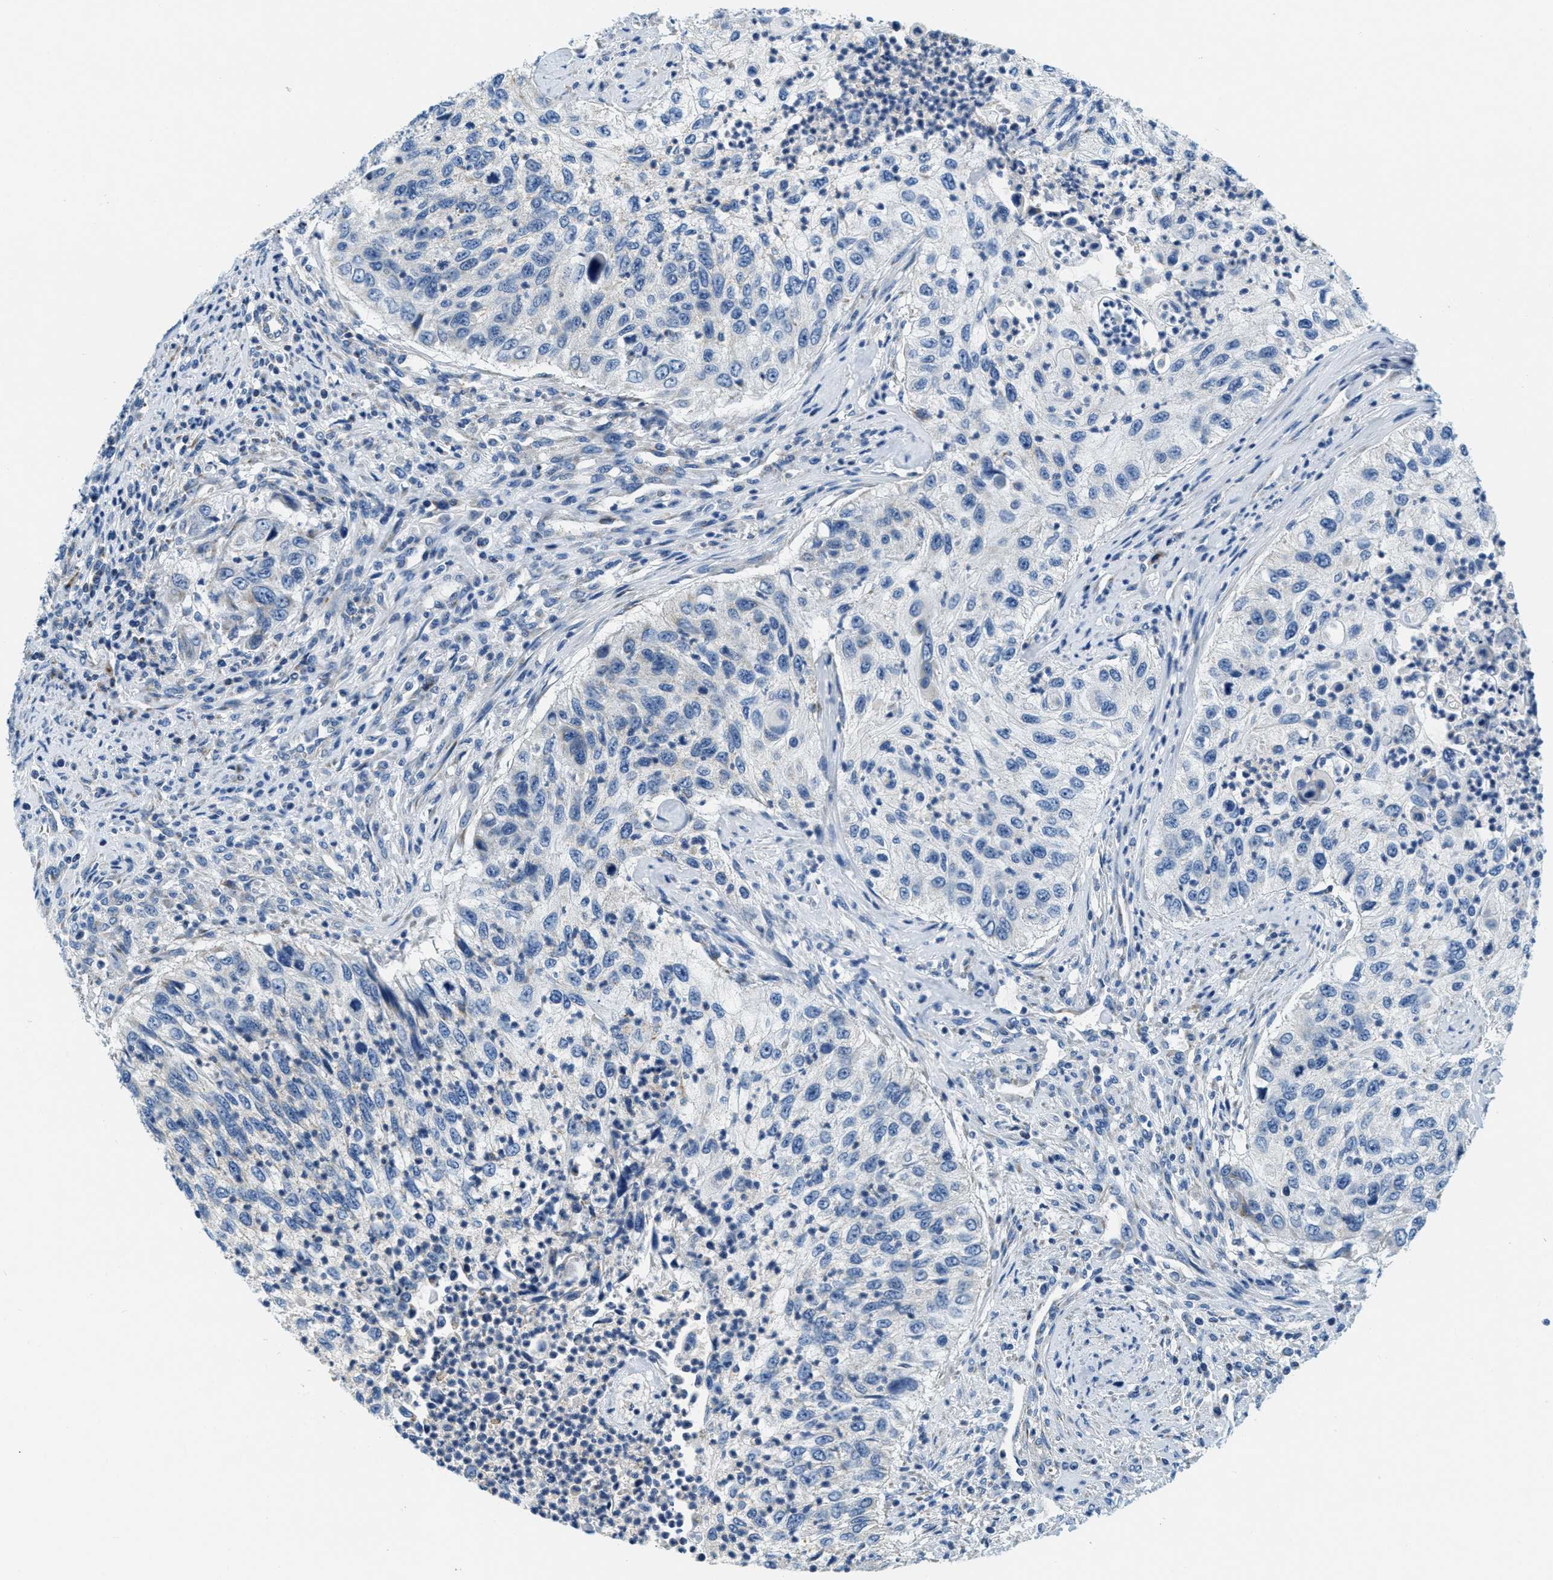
{"staining": {"intensity": "negative", "quantity": "none", "location": "none"}, "tissue": "urothelial cancer", "cell_type": "Tumor cells", "image_type": "cancer", "snomed": [{"axis": "morphology", "description": "Urothelial carcinoma, High grade"}, {"axis": "topography", "description": "Urinary bladder"}], "caption": "Immunohistochemistry (IHC) photomicrograph of neoplastic tissue: urothelial cancer stained with DAB (3,3'-diaminobenzidine) demonstrates no significant protein expression in tumor cells. (DAB immunohistochemistry, high magnification).", "gene": "CA4", "patient": {"sex": "female", "age": 60}}